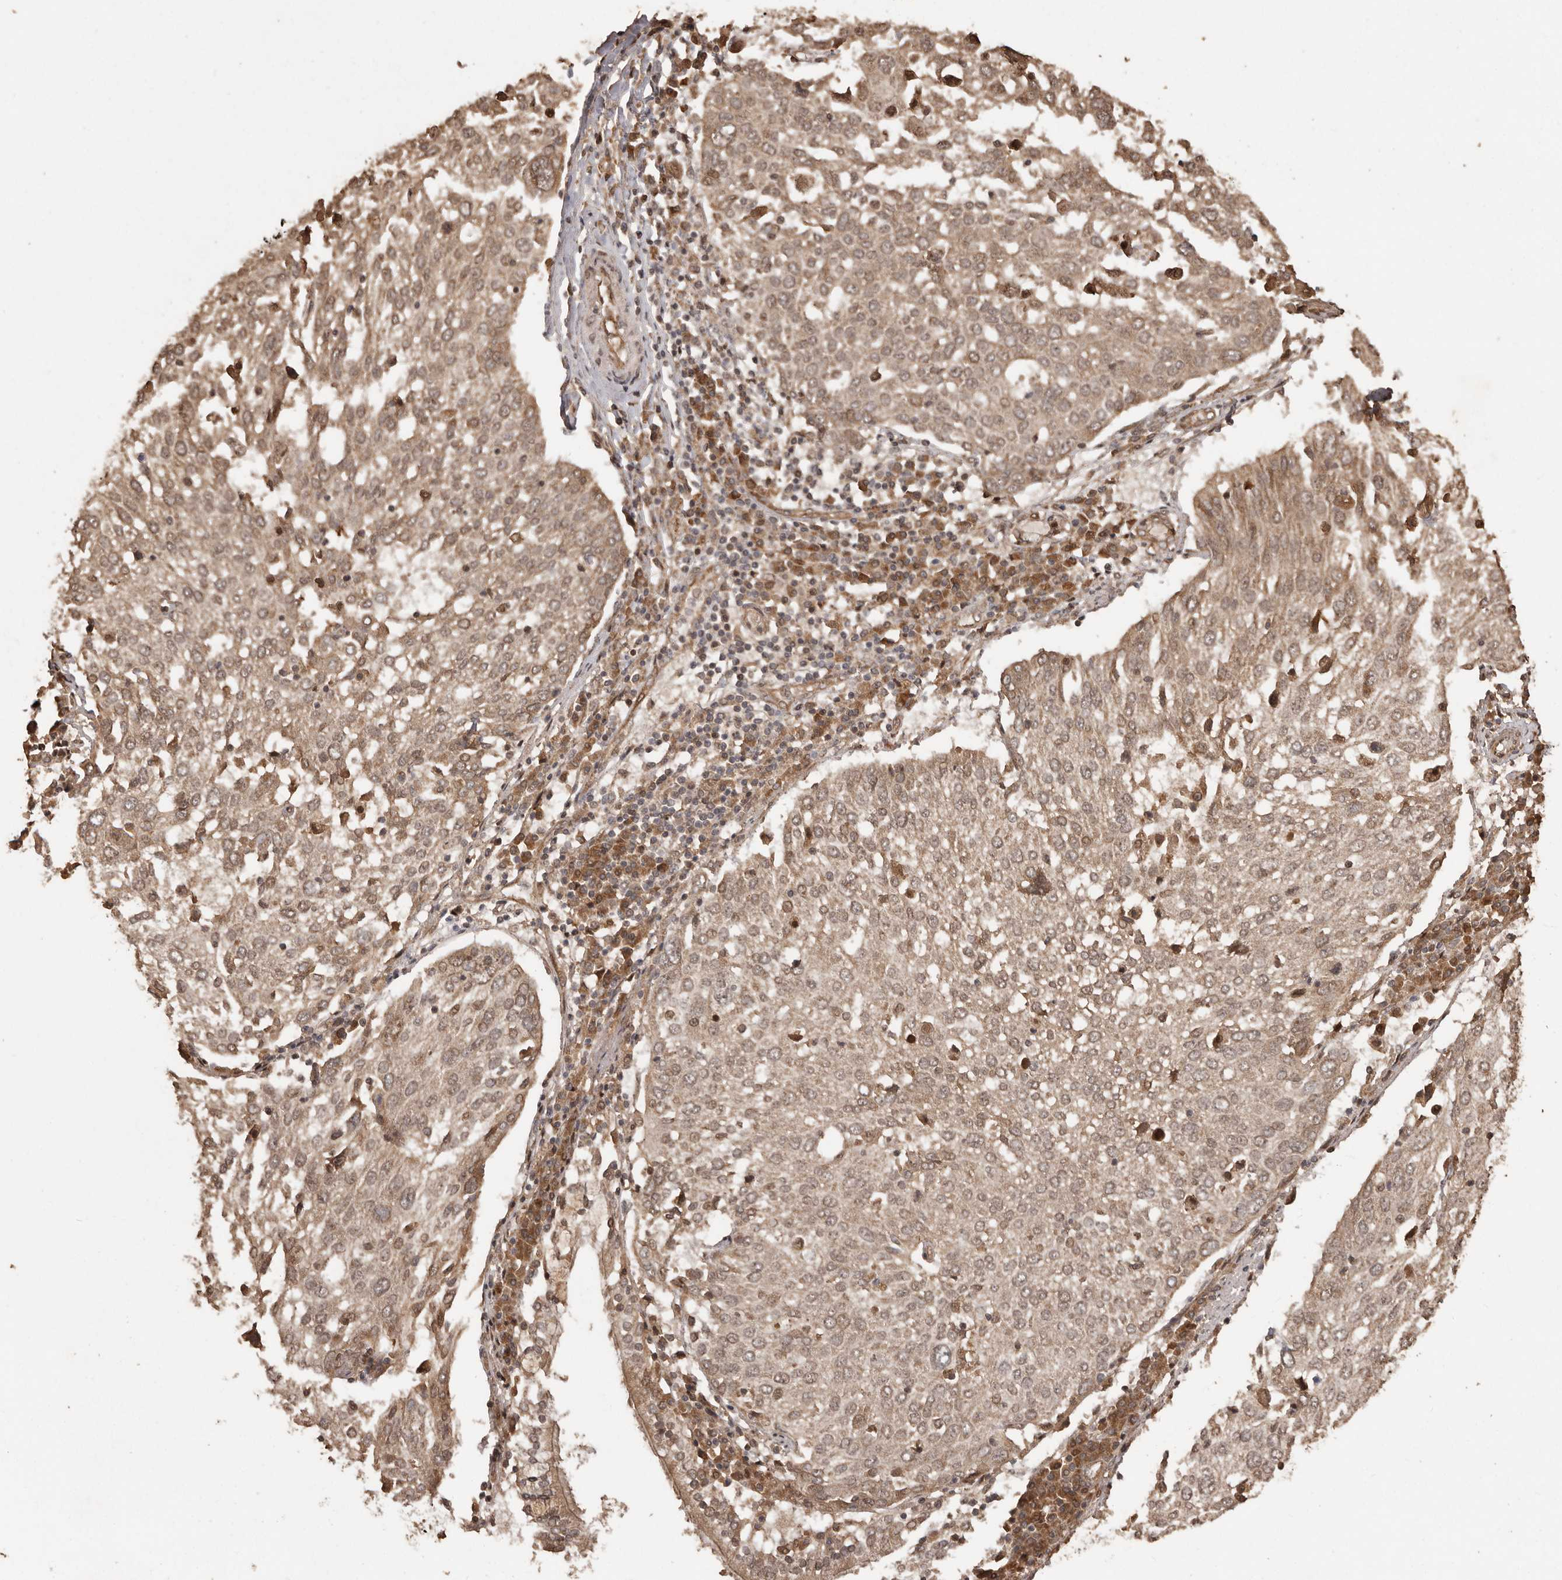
{"staining": {"intensity": "moderate", "quantity": ">75%", "location": "cytoplasmic/membranous,nuclear"}, "tissue": "lung cancer", "cell_type": "Tumor cells", "image_type": "cancer", "snomed": [{"axis": "morphology", "description": "Squamous cell carcinoma, NOS"}, {"axis": "topography", "description": "Lung"}], "caption": "Immunohistochemical staining of lung cancer (squamous cell carcinoma) reveals moderate cytoplasmic/membranous and nuclear protein positivity in about >75% of tumor cells.", "gene": "NUP43", "patient": {"sex": "male", "age": 65}}